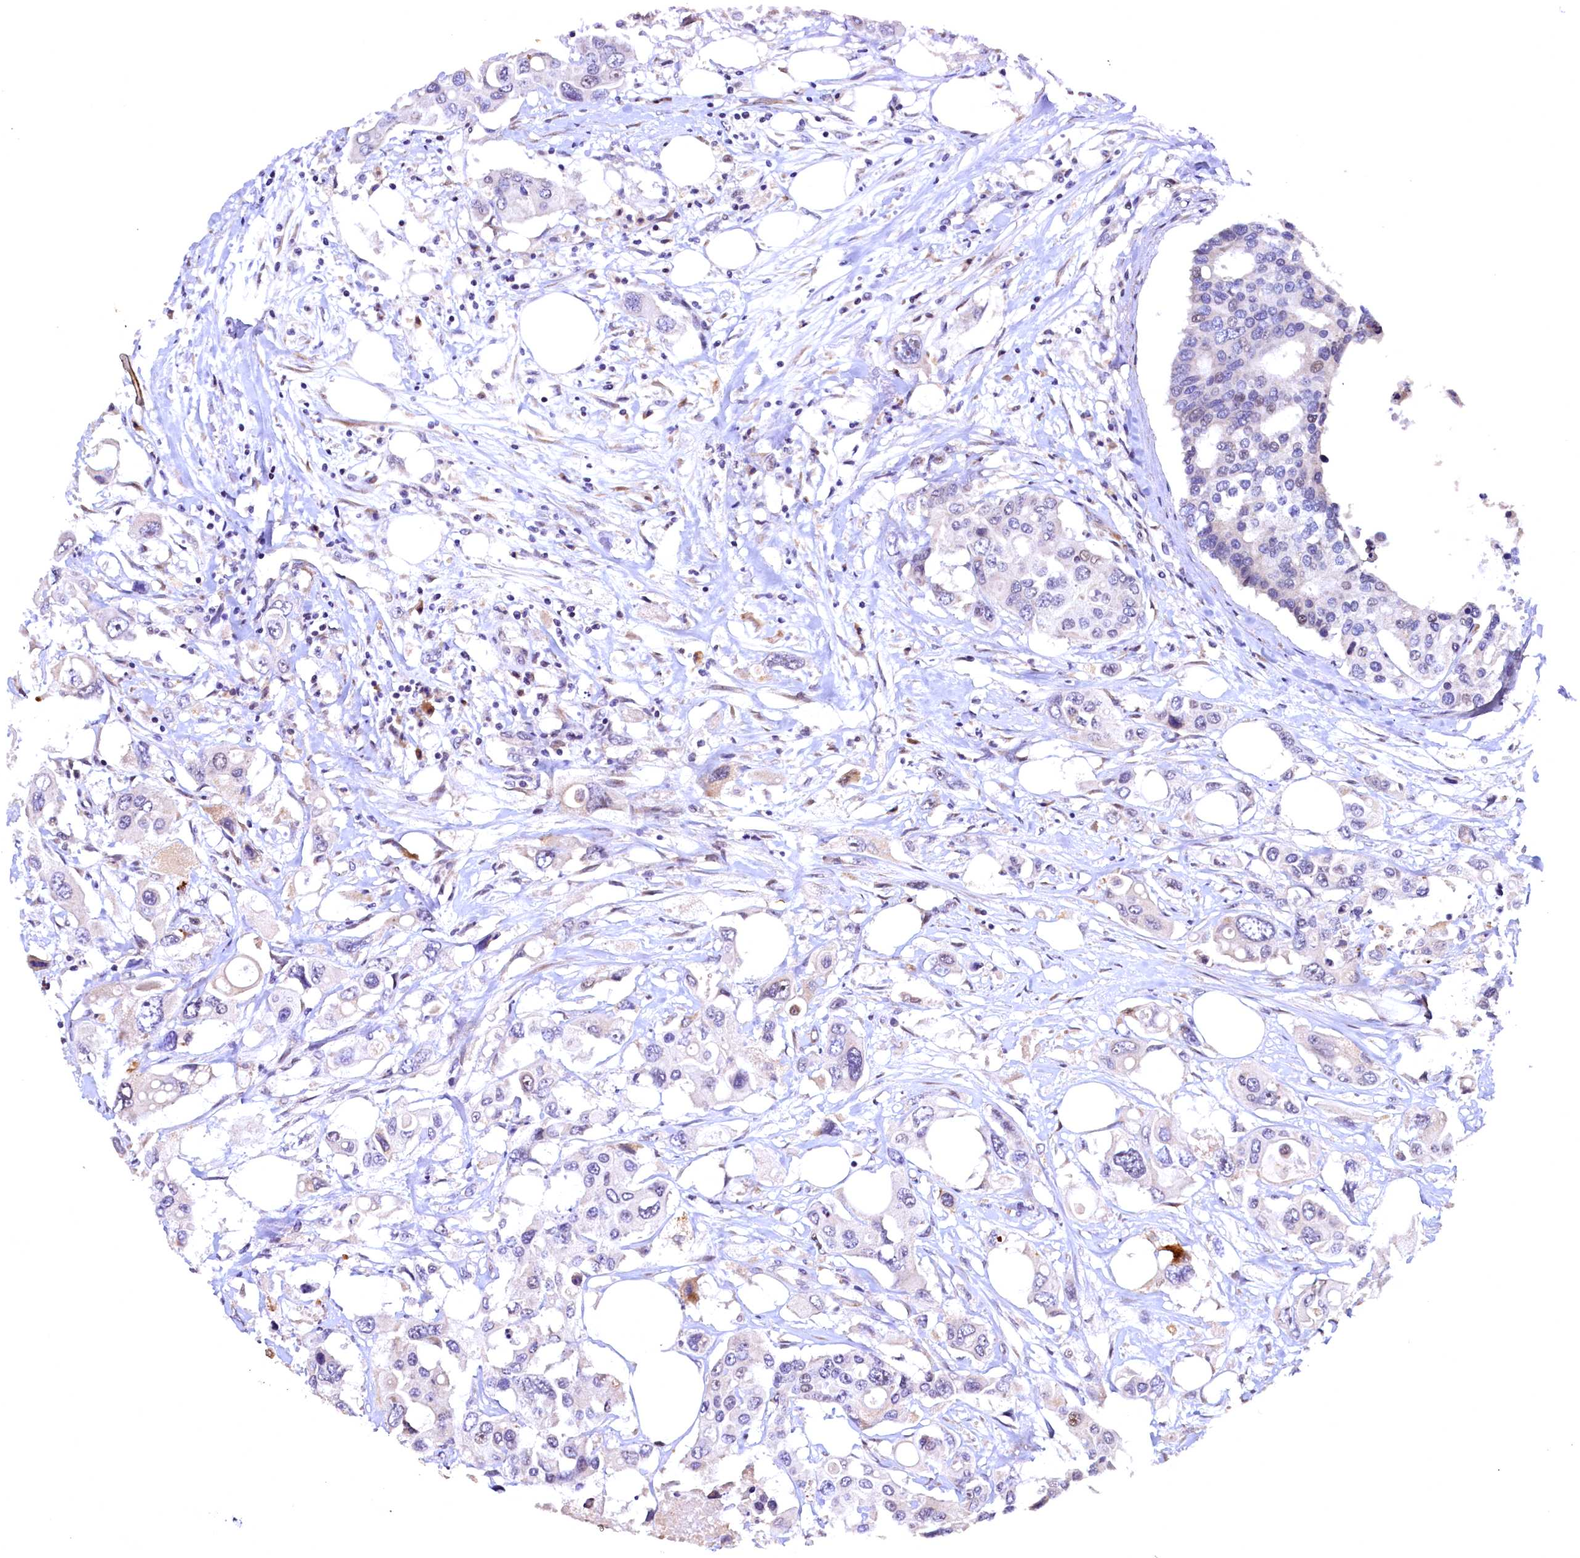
{"staining": {"intensity": "weak", "quantity": "<25%", "location": "nuclear"}, "tissue": "colorectal cancer", "cell_type": "Tumor cells", "image_type": "cancer", "snomed": [{"axis": "morphology", "description": "Adenocarcinoma, NOS"}, {"axis": "topography", "description": "Colon"}], "caption": "High power microscopy histopathology image of an IHC histopathology image of colorectal cancer, revealing no significant expression in tumor cells. Nuclei are stained in blue.", "gene": "LATS2", "patient": {"sex": "male", "age": 77}}